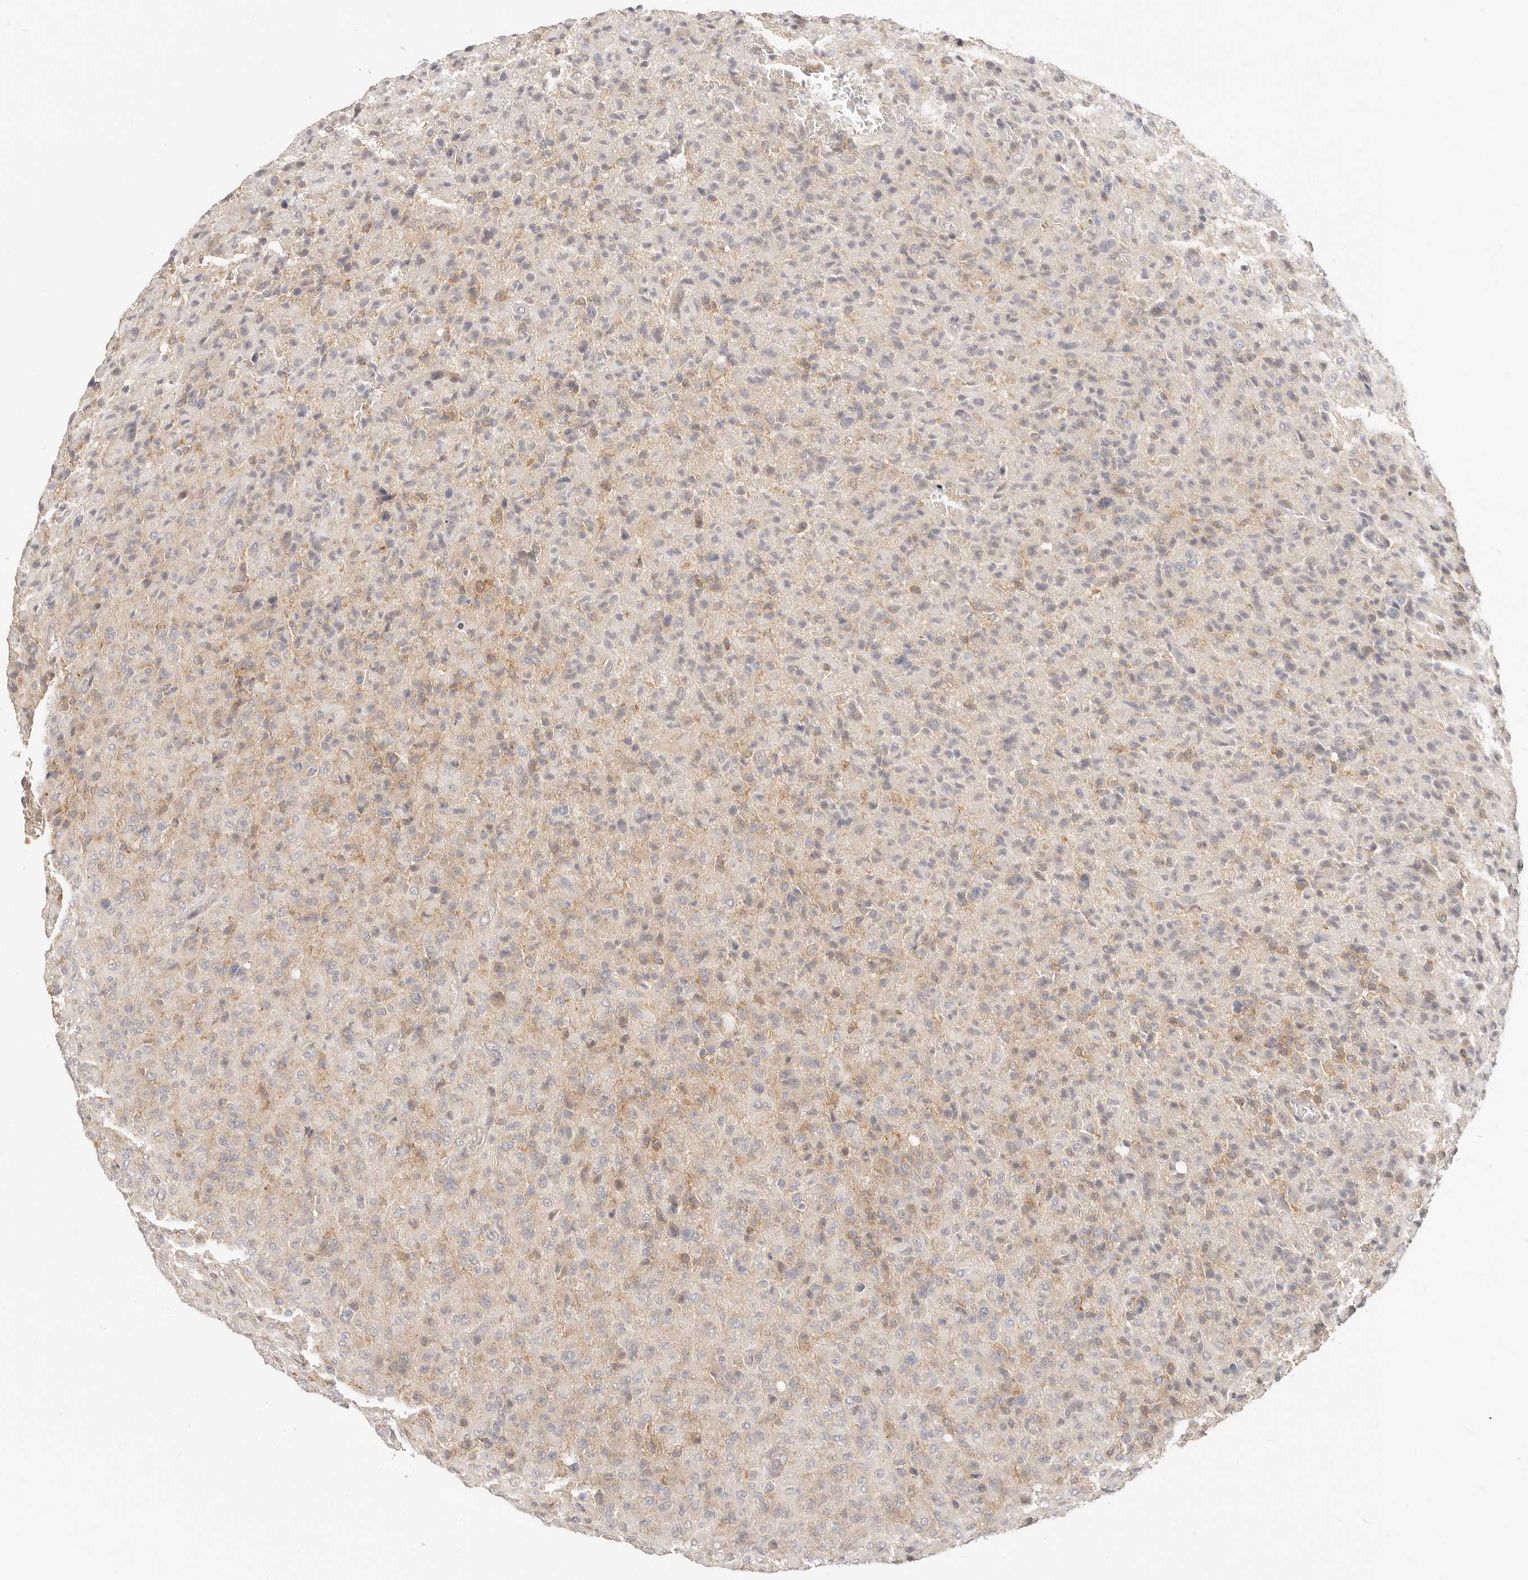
{"staining": {"intensity": "weak", "quantity": "<25%", "location": "cytoplasmic/membranous"}, "tissue": "glioma", "cell_type": "Tumor cells", "image_type": "cancer", "snomed": [{"axis": "morphology", "description": "Glioma, malignant, High grade"}, {"axis": "topography", "description": "Brain"}], "caption": "This is an immunohistochemistry photomicrograph of malignant glioma (high-grade). There is no positivity in tumor cells.", "gene": "DTNBP1", "patient": {"sex": "female", "age": 57}}